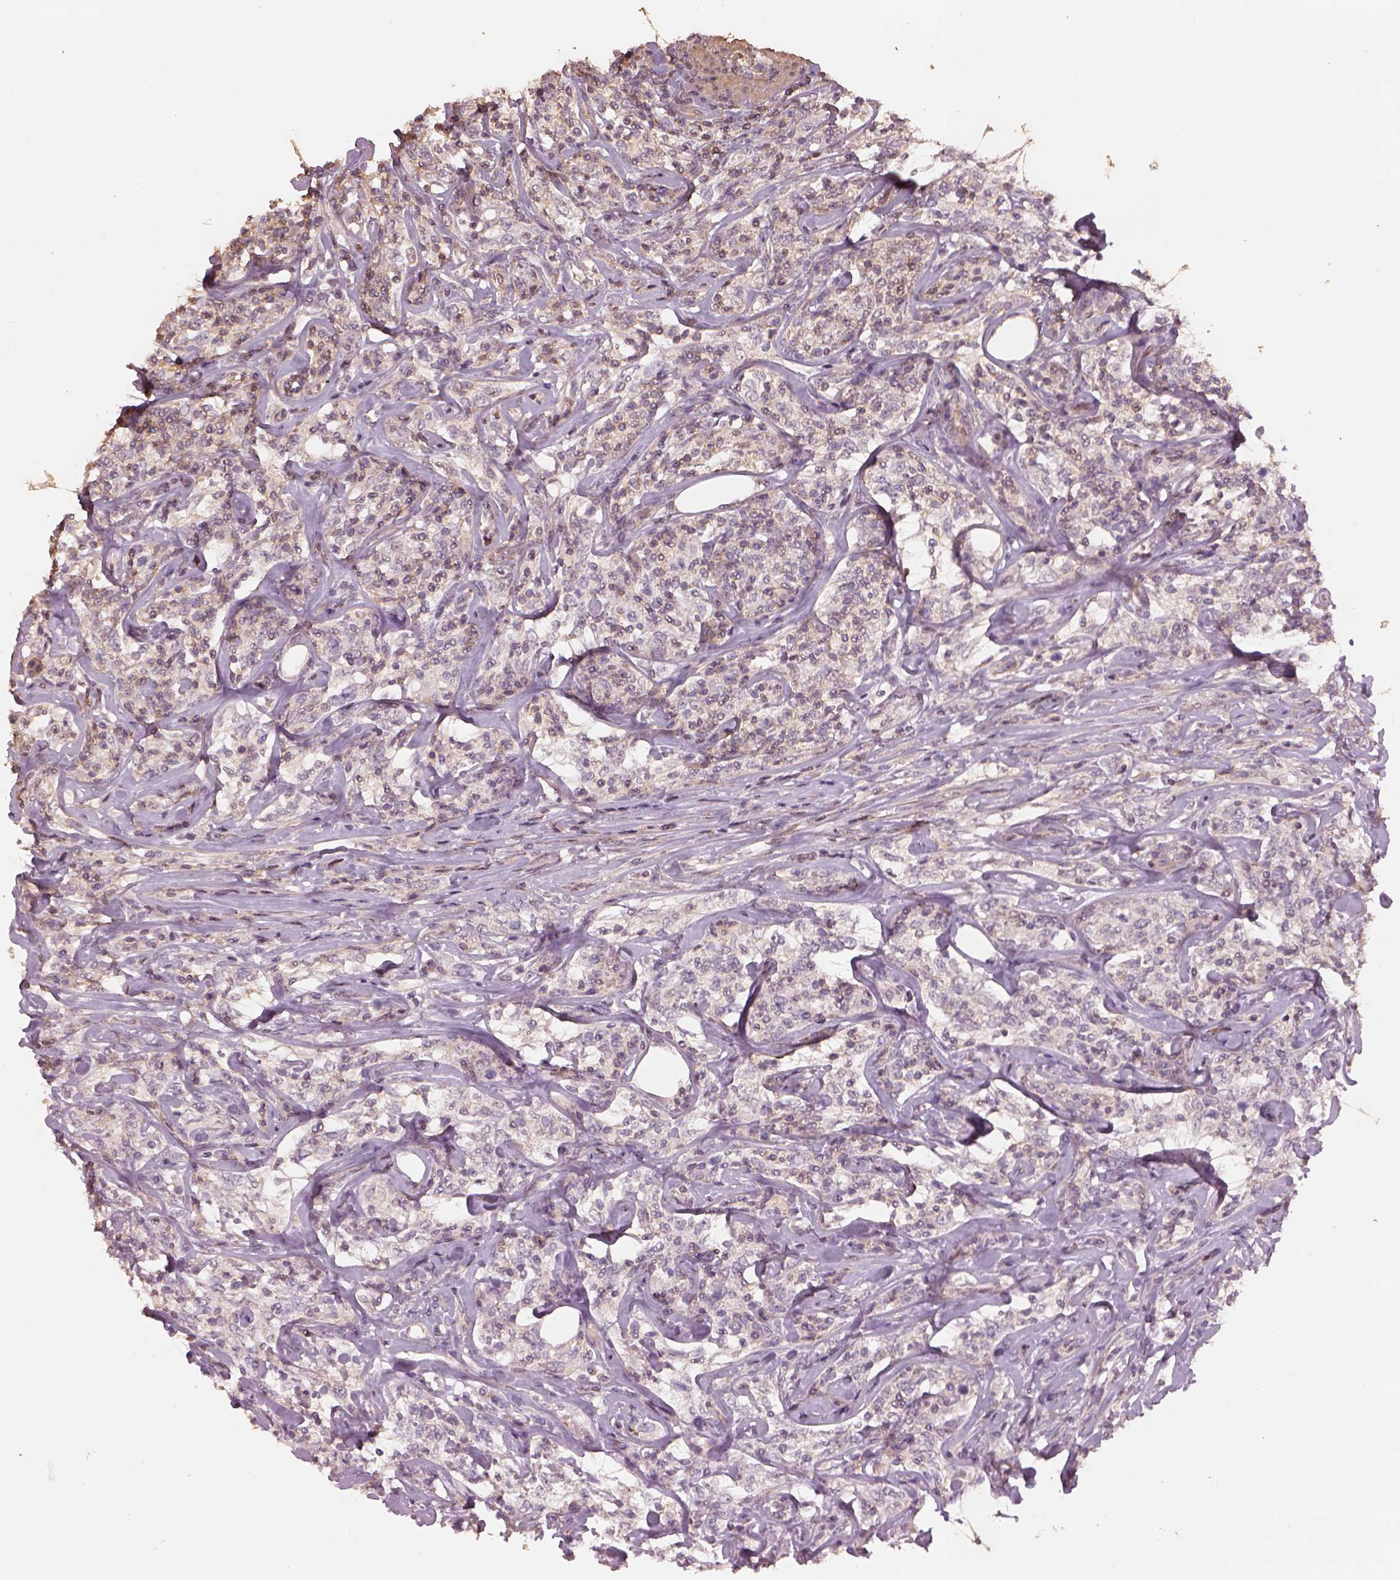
{"staining": {"intensity": "negative", "quantity": "none", "location": "none"}, "tissue": "lymphoma", "cell_type": "Tumor cells", "image_type": "cancer", "snomed": [{"axis": "morphology", "description": "Malignant lymphoma, non-Hodgkin's type, High grade"}, {"axis": "topography", "description": "Lymph node"}], "caption": "Immunohistochemistry (IHC) image of neoplastic tissue: human lymphoma stained with DAB displays no significant protein staining in tumor cells.", "gene": "LIN7A", "patient": {"sex": "female", "age": 84}}